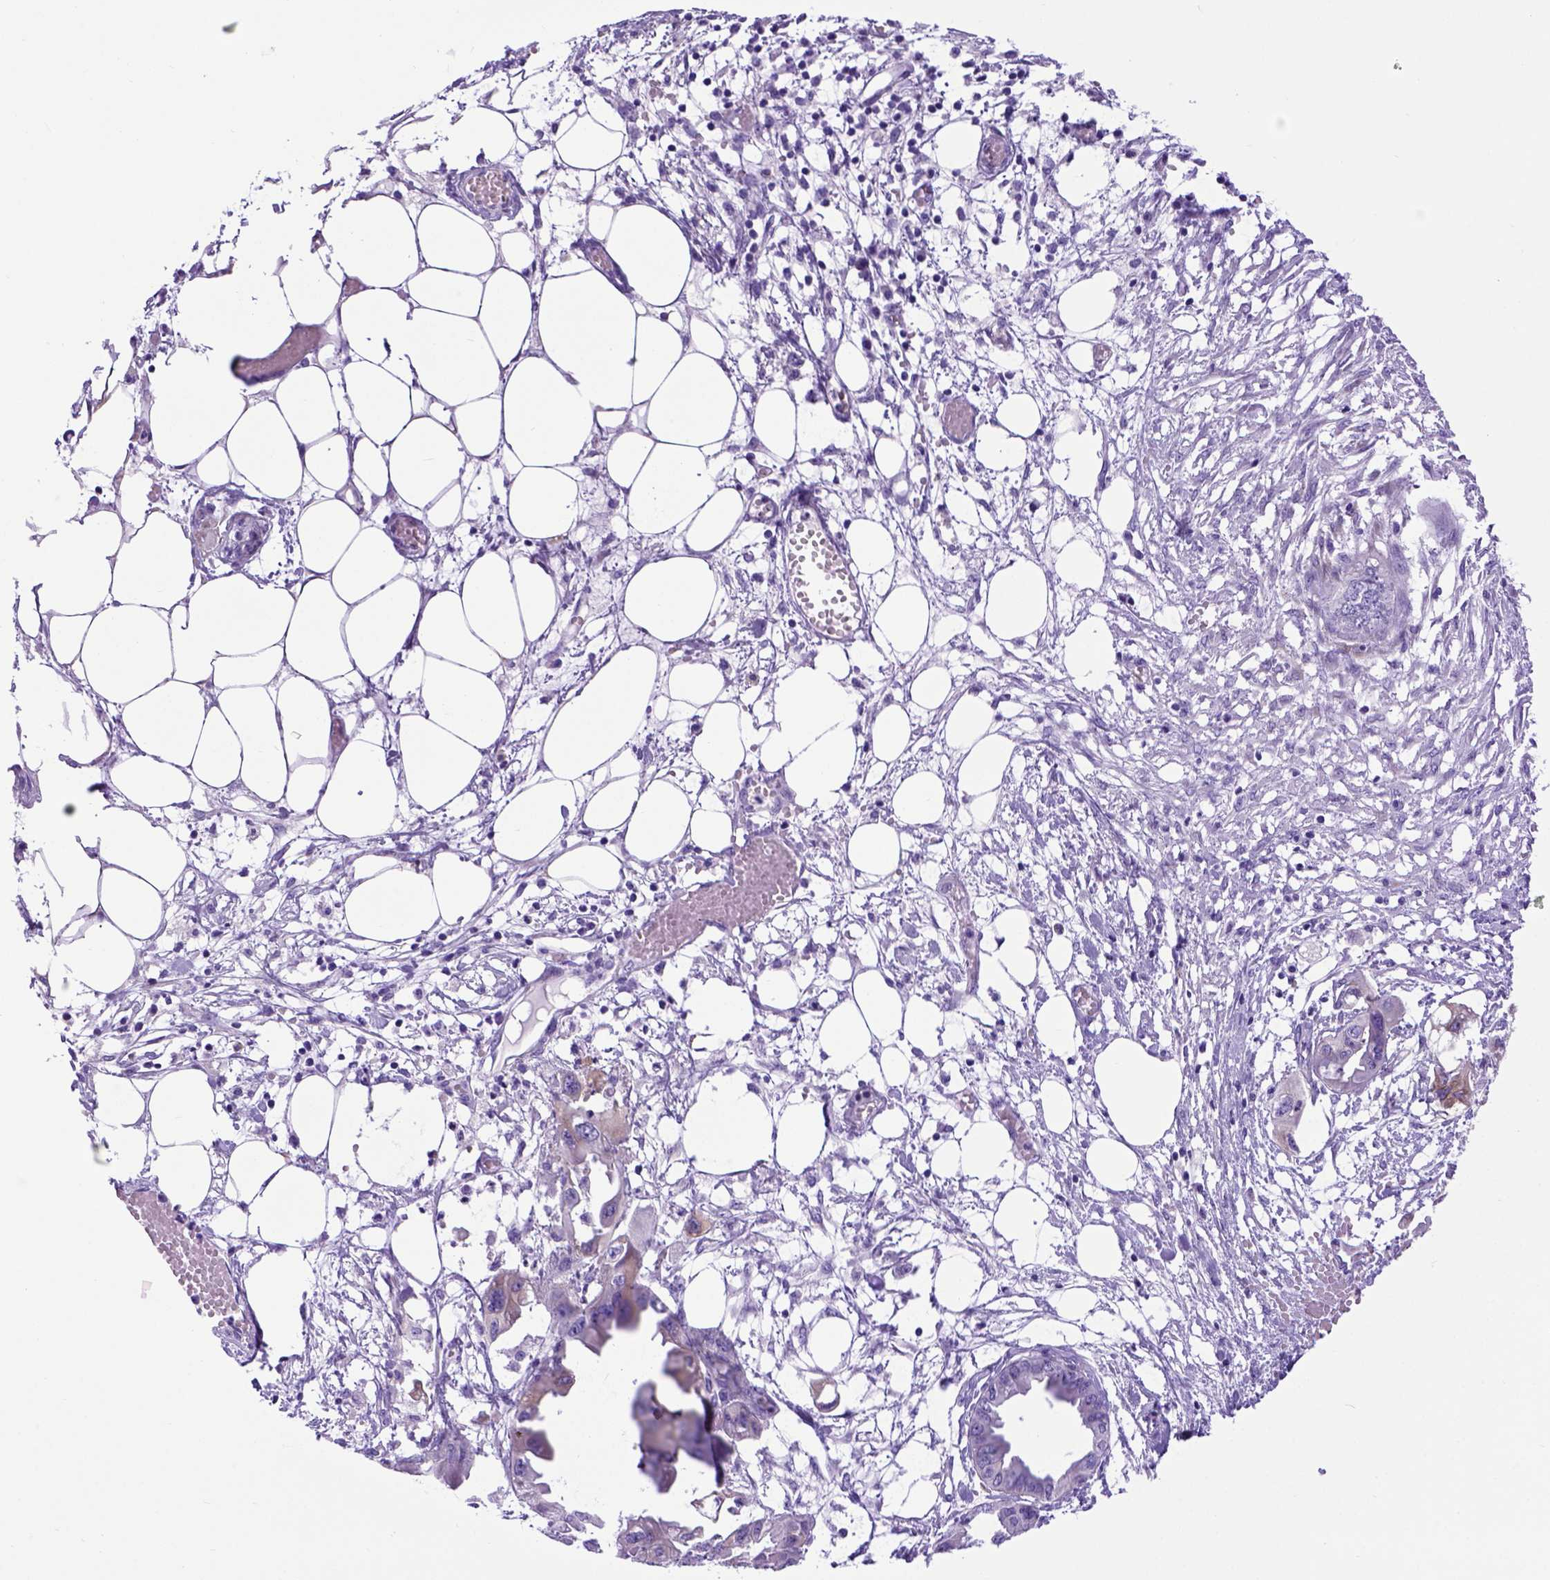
{"staining": {"intensity": "negative", "quantity": "none", "location": "none"}, "tissue": "endometrial cancer", "cell_type": "Tumor cells", "image_type": "cancer", "snomed": [{"axis": "morphology", "description": "Adenocarcinoma, NOS"}, {"axis": "morphology", "description": "Adenocarcinoma, metastatic, NOS"}, {"axis": "topography", "description": "Adipose tissue"}, {"axis": "topography", "description": "Endometrium"}], "caption": "This is an IHC micrograph of human endometrial cancer (metastatic adenocarcinoma). There is no expression in tumor cells.", "gene": "PTGES", "patient": {"sex": "female", "age": 67}}